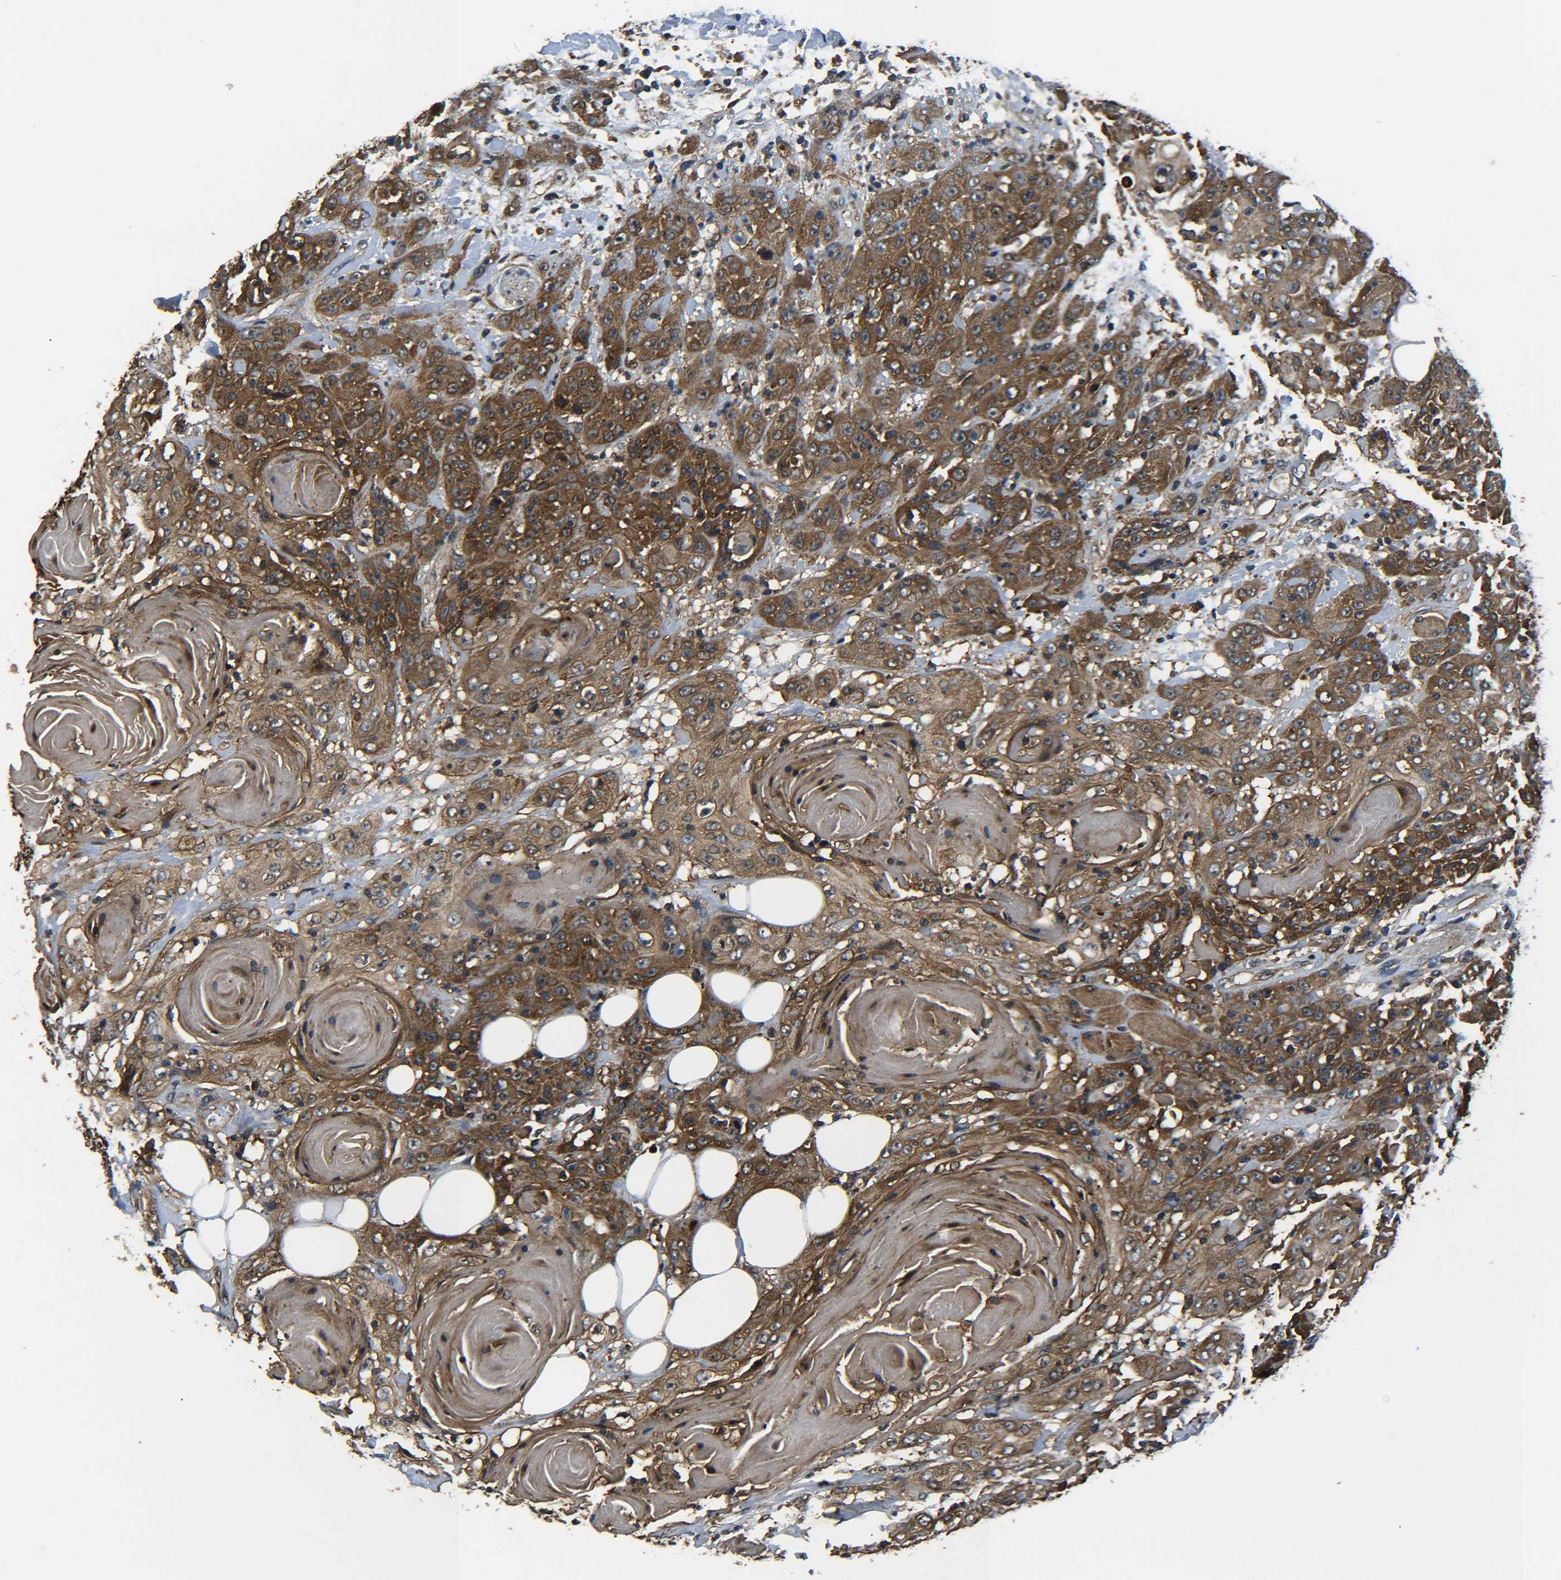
{"staining": {"intensity": "strong", "quantity": ">75%", "location": "cytoplasmic/membranous"}, "tissue": "head and neck cancer", "cell_type": "Tumor cells", "image_type": "cancer", "snomed": [{"axis": "morphology", "description": "Squamous cell carcinoma, NOS"}, {"axis": "topography", "description": "Head-Neck"}], "caption": "DAB (3,3'-diaminobenzidine) immunohistochemical staining of human head and neck cancer (squamous cell carcinoma) reveals strong cytoplasmic/membranous protein positivity in approximately >75% of tumor cells. (DAB IHC with brightfield microscopy, high magnification).", "gene": "PREB", "patient": {"sex": "female", "age": 84}}